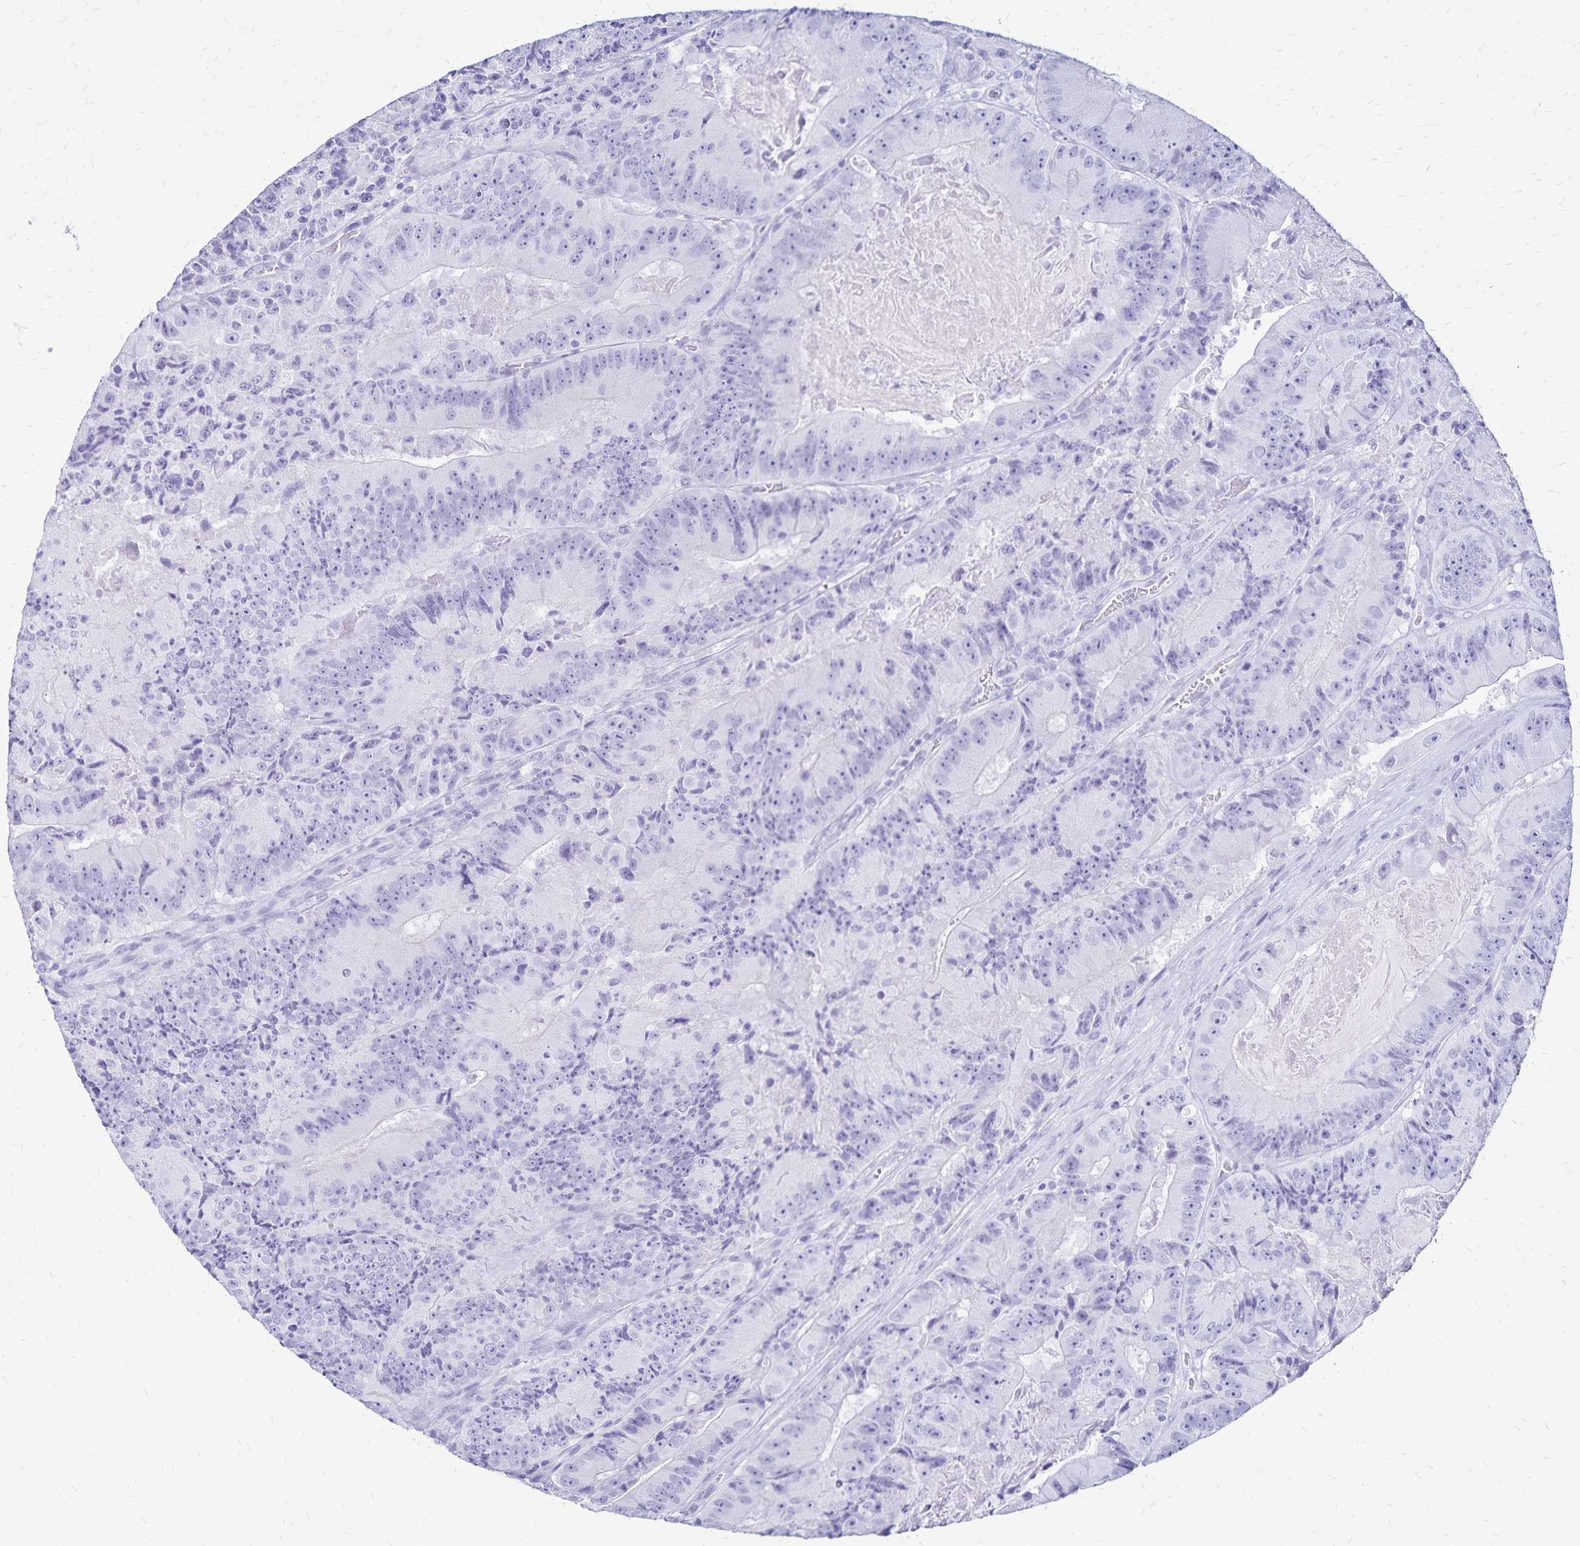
{"staining": {"intensity": "negative", "quantity": "none", "location": "none"}, "tissue": "colorectal cancer", "cell_type": "Tumor cells", "image_type": "cancer", "snomed": [{"axis": "morphology", "description": "Adenocarcinoma, NOS"}, {"axis": "topography", "description": "Colon"}], "caption": "Adenocarcinoma (colorectal) stained for a protein using immunohistochemistry (IHC) displays no expression tumor cells.", "gene": "LIN28B", "patient": {"sex": "female", "age": 86}}